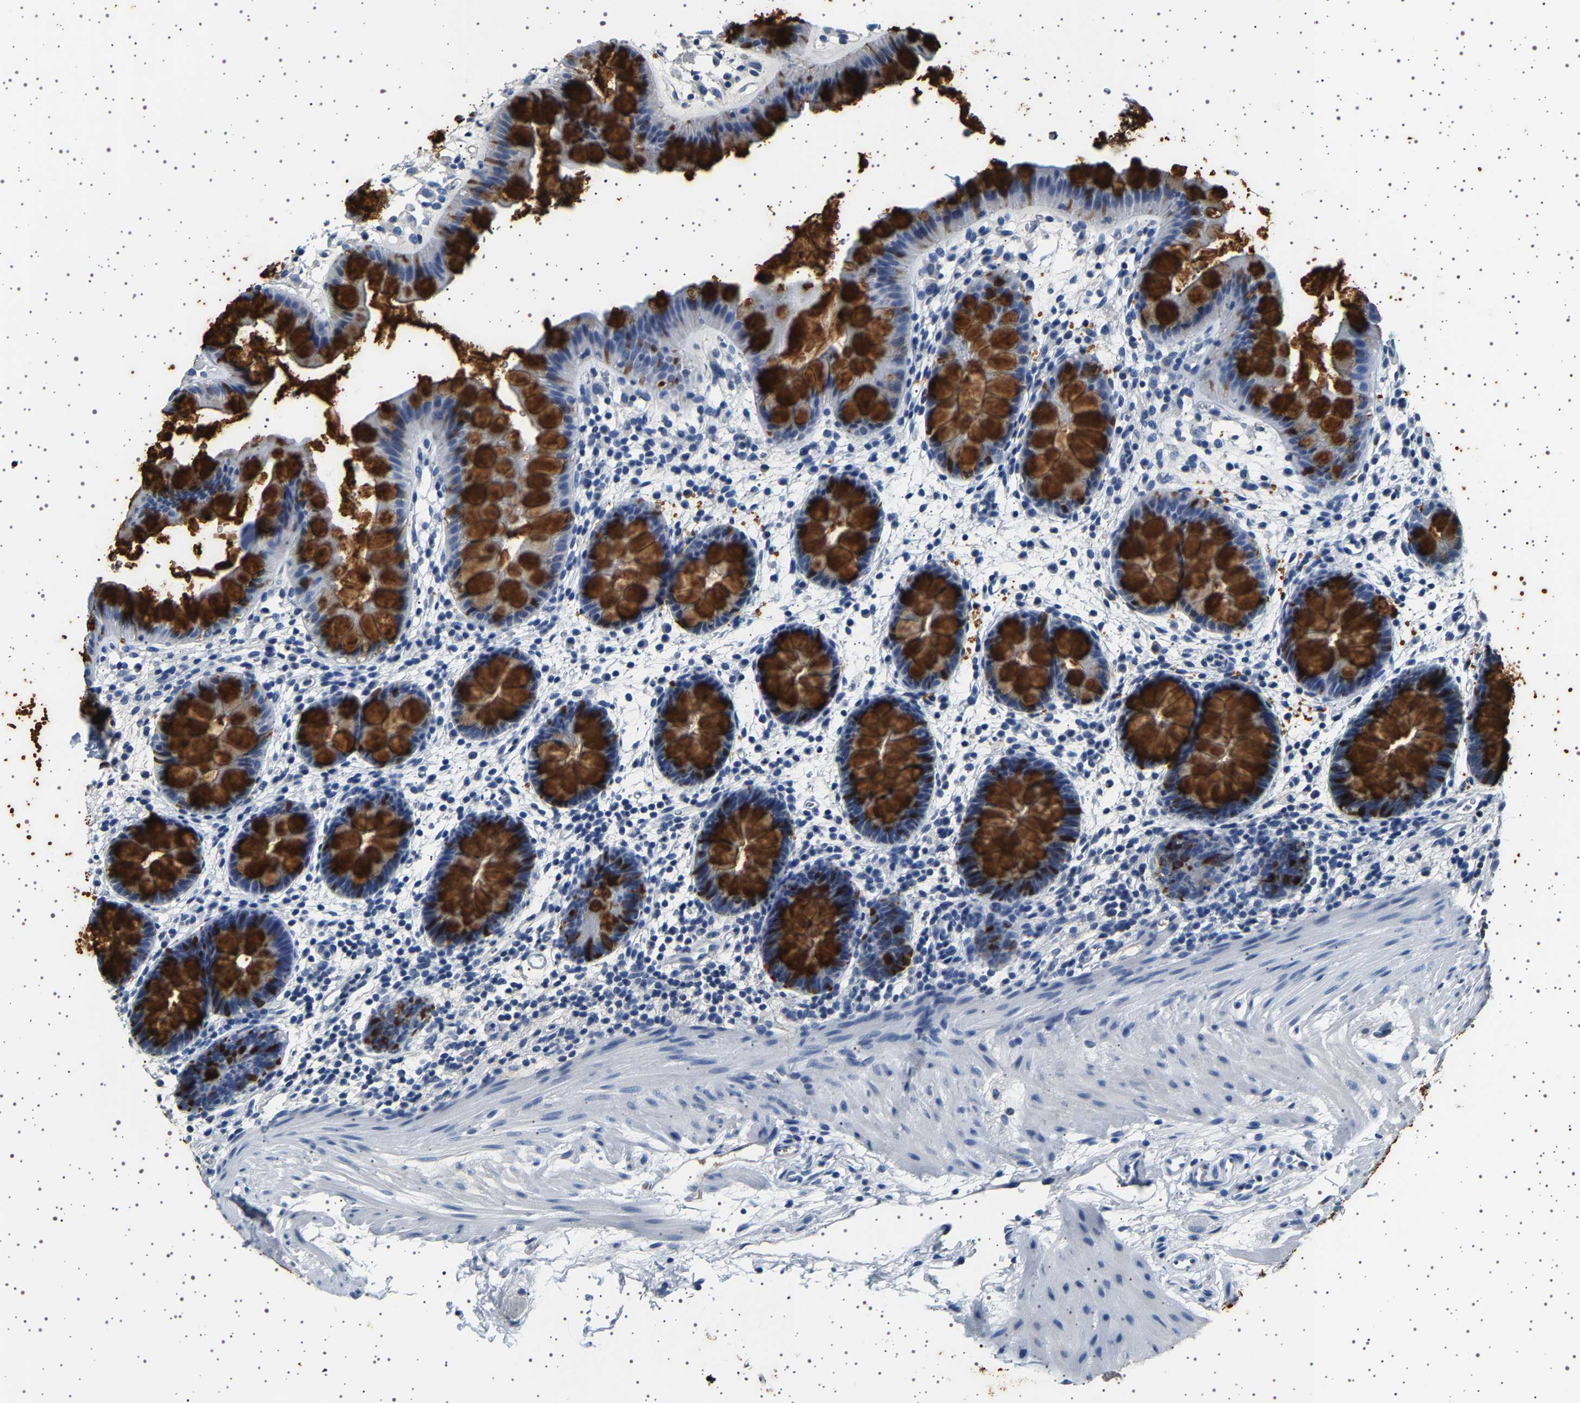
{"staining": {"intensity": "strong", "quantity": "25%-75%", "location": "cytoplasmic/membranous"}, "tissue": "rectum", "cell_type": "Glandular cells", "image_type": "normal", "snomed": [{"axis": "morphology", "description": "Normal tissue, NOS"}, {"axis": "topography", "description": "Rectum"}], "caption": "High-magnification brightfield microscopy of benign rectum stained with DAB (brown) and counterstained with hematoxylin (blue). glandular cells exhibit strong cytoplasmic/membranous staining is appreciated in approximately25%-75% of cells. The staining was performed using DAB, with brown indicating positive protein expression. Nuclei are stained blue with hematoxylin.", "gene": "TFF3", "patient": {"sex": "female", "age": 24}}